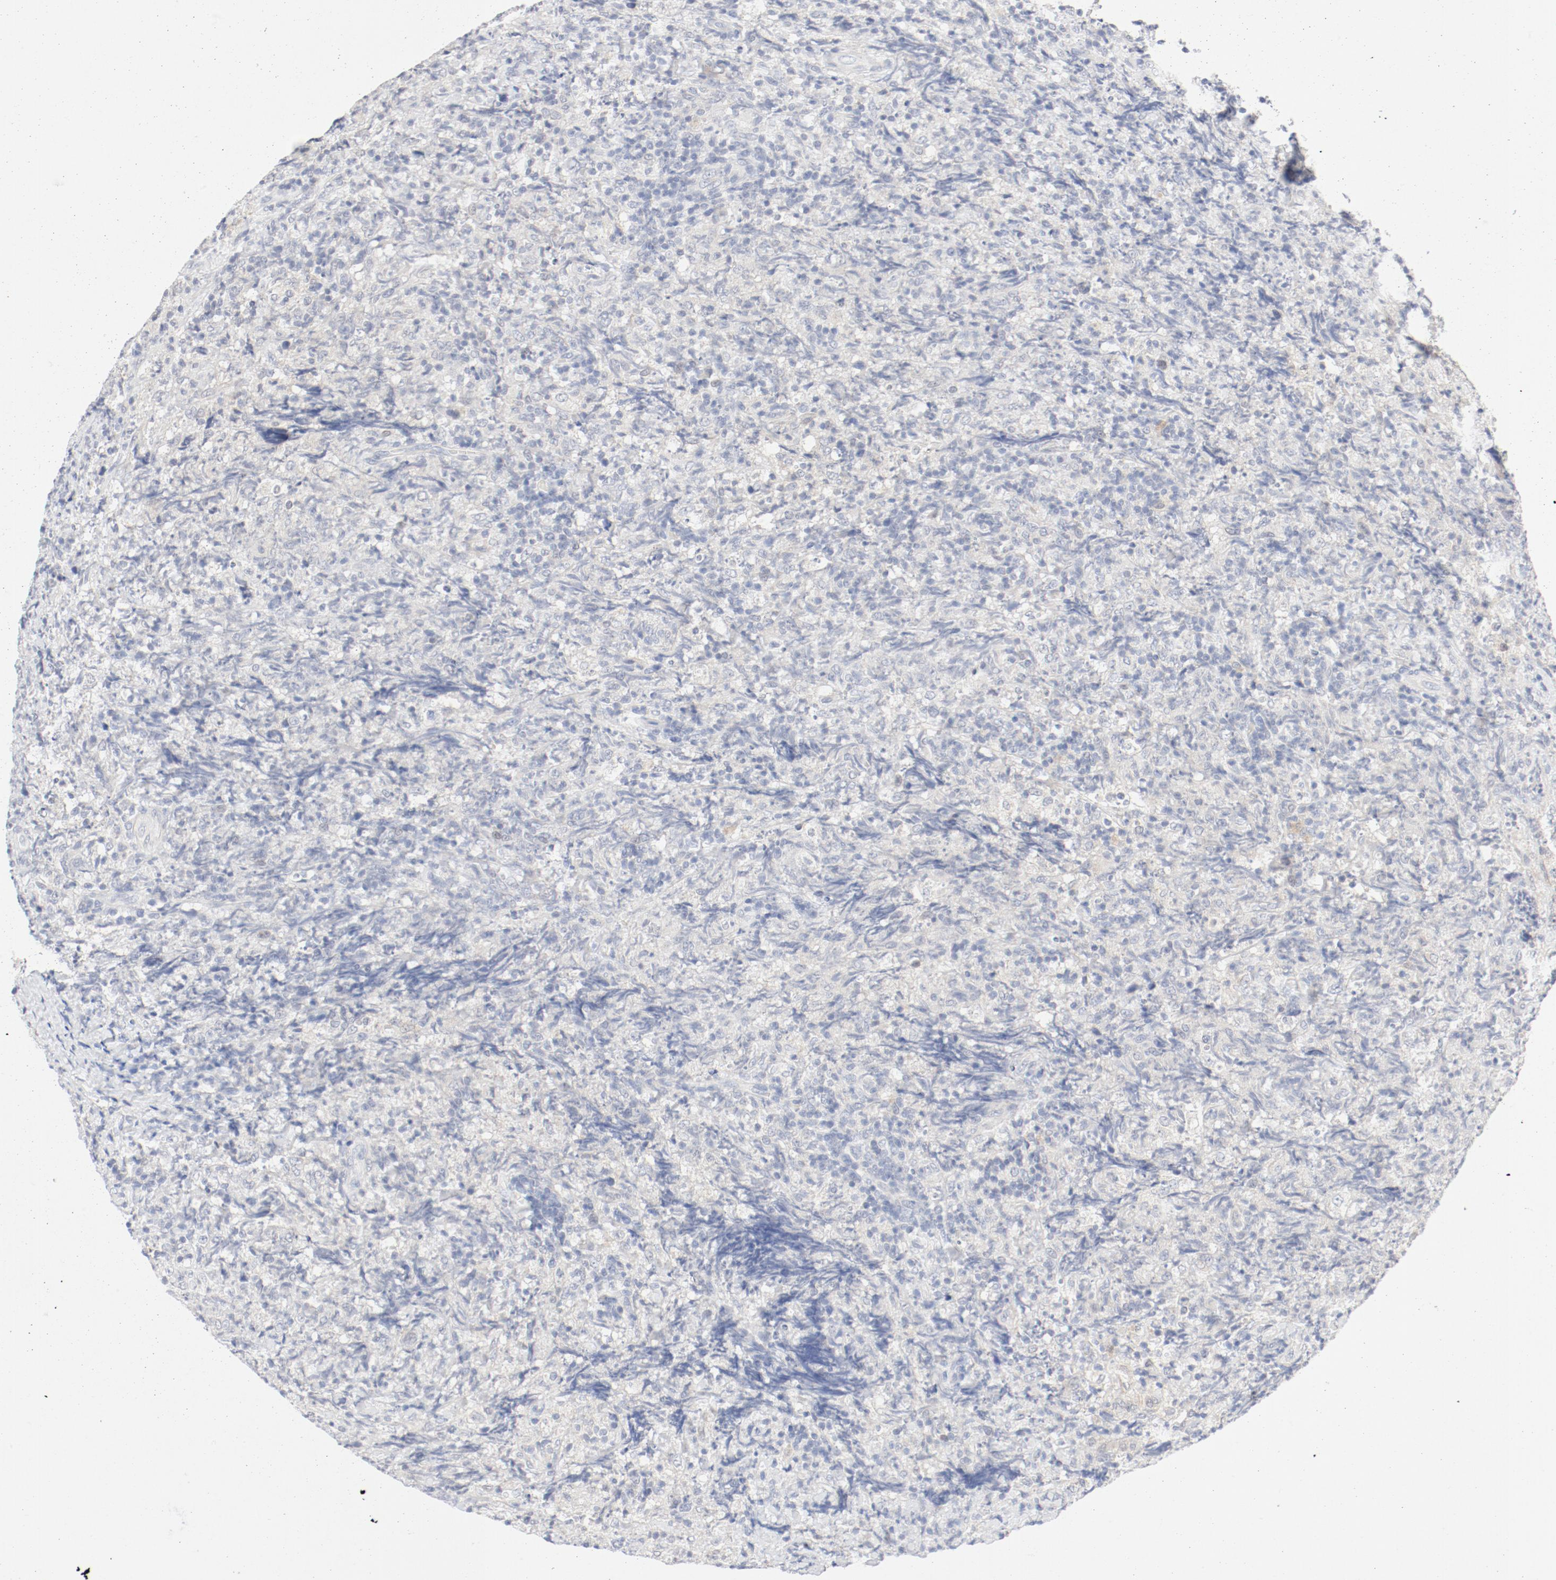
{"staining": {"intensity": "negative", "quantity": "none", "location": "none"}, "tissue": "lymphoma", "cell_type": "Tumor cells", "image_type": "cancer", "snomed": [{"axis": "morphology", "description": "Malignant lymphoma, non-Hodgkin's type, High grade"}, {"axis": "topography", "description": "Tonsil"}], "caption": "Tumor cells show no significant staining in high-grade malignant lymphoma, non-Hodgkin's type.", "gene": "PGM1", "patient": {"sex": "female", "age": 36}}